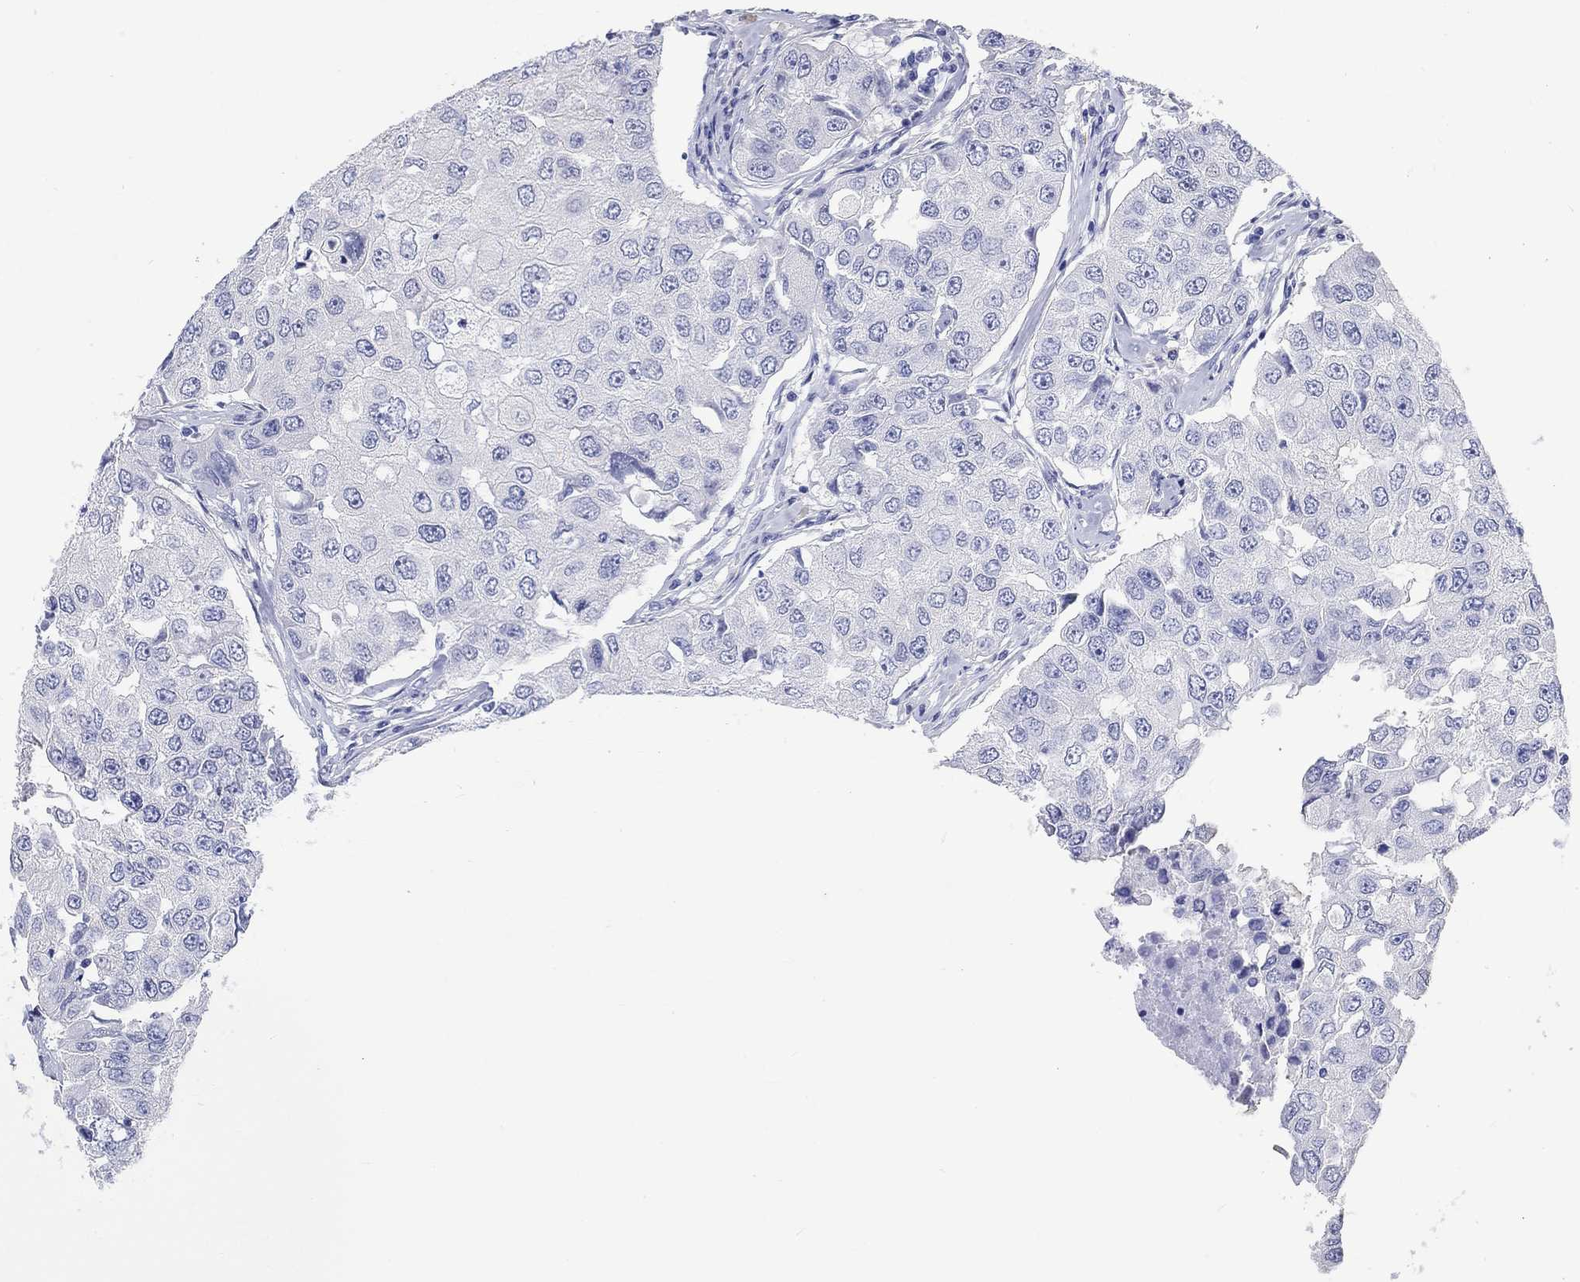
{"staining": {"intensity": "negative", "quantity": "none", "location": "none"}, "tissue": "breast cancer", "cell_type": "Tumor cells", "image_type": "cancer", "snomed": [{"axis": "morphology", "description": "Duct carcinoma"}, {"axis": "topography", "description": "Breast"}], "caption": "The micrograph shows no staining of tumor cells in breast cancer.", "gene": "MSI1", "patient": {"sex": "female", "age": 27}}